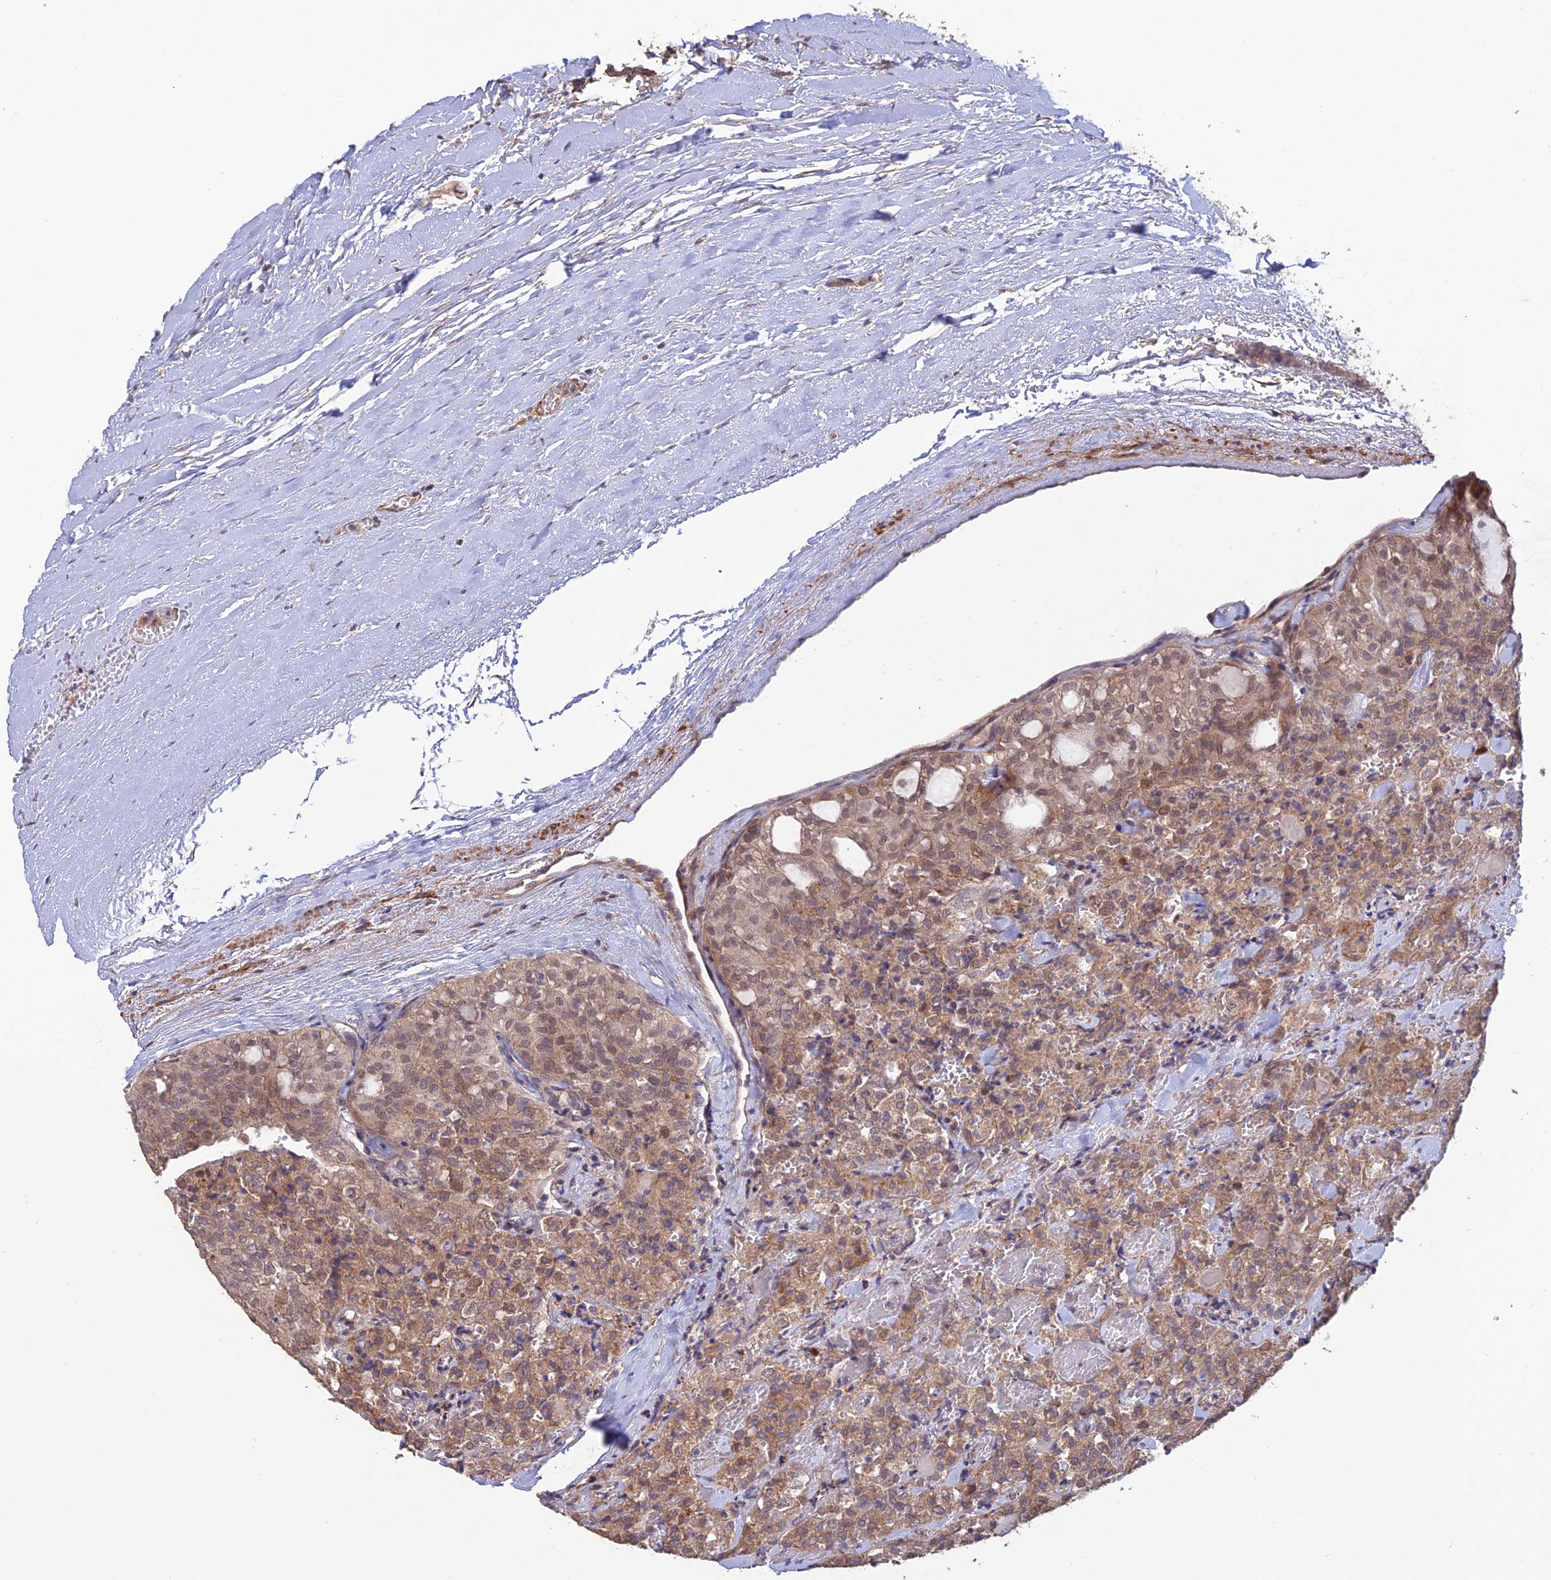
{"staining": {"intensity": "moderate", "quantity": ">75%", "location": "cytoplasmic/membranous"}, "tissue": "thyroid cancer", "cell_type": "Tumor cells", "image_type": "cancer", "snomed": [{"axis": "morphology", "description": "Follicular adenoma carcinoma, NOS"}, {"axis": "topography", "description": "Thyroid gland"}], "caption": "The immunohistochemical stain highlights moderate cytoplasmic/membranous positivity in tumor cells of thyroid cancer tissue.", "gene": "PAGR1", "patient": {"sex": "male", "age": 75}}